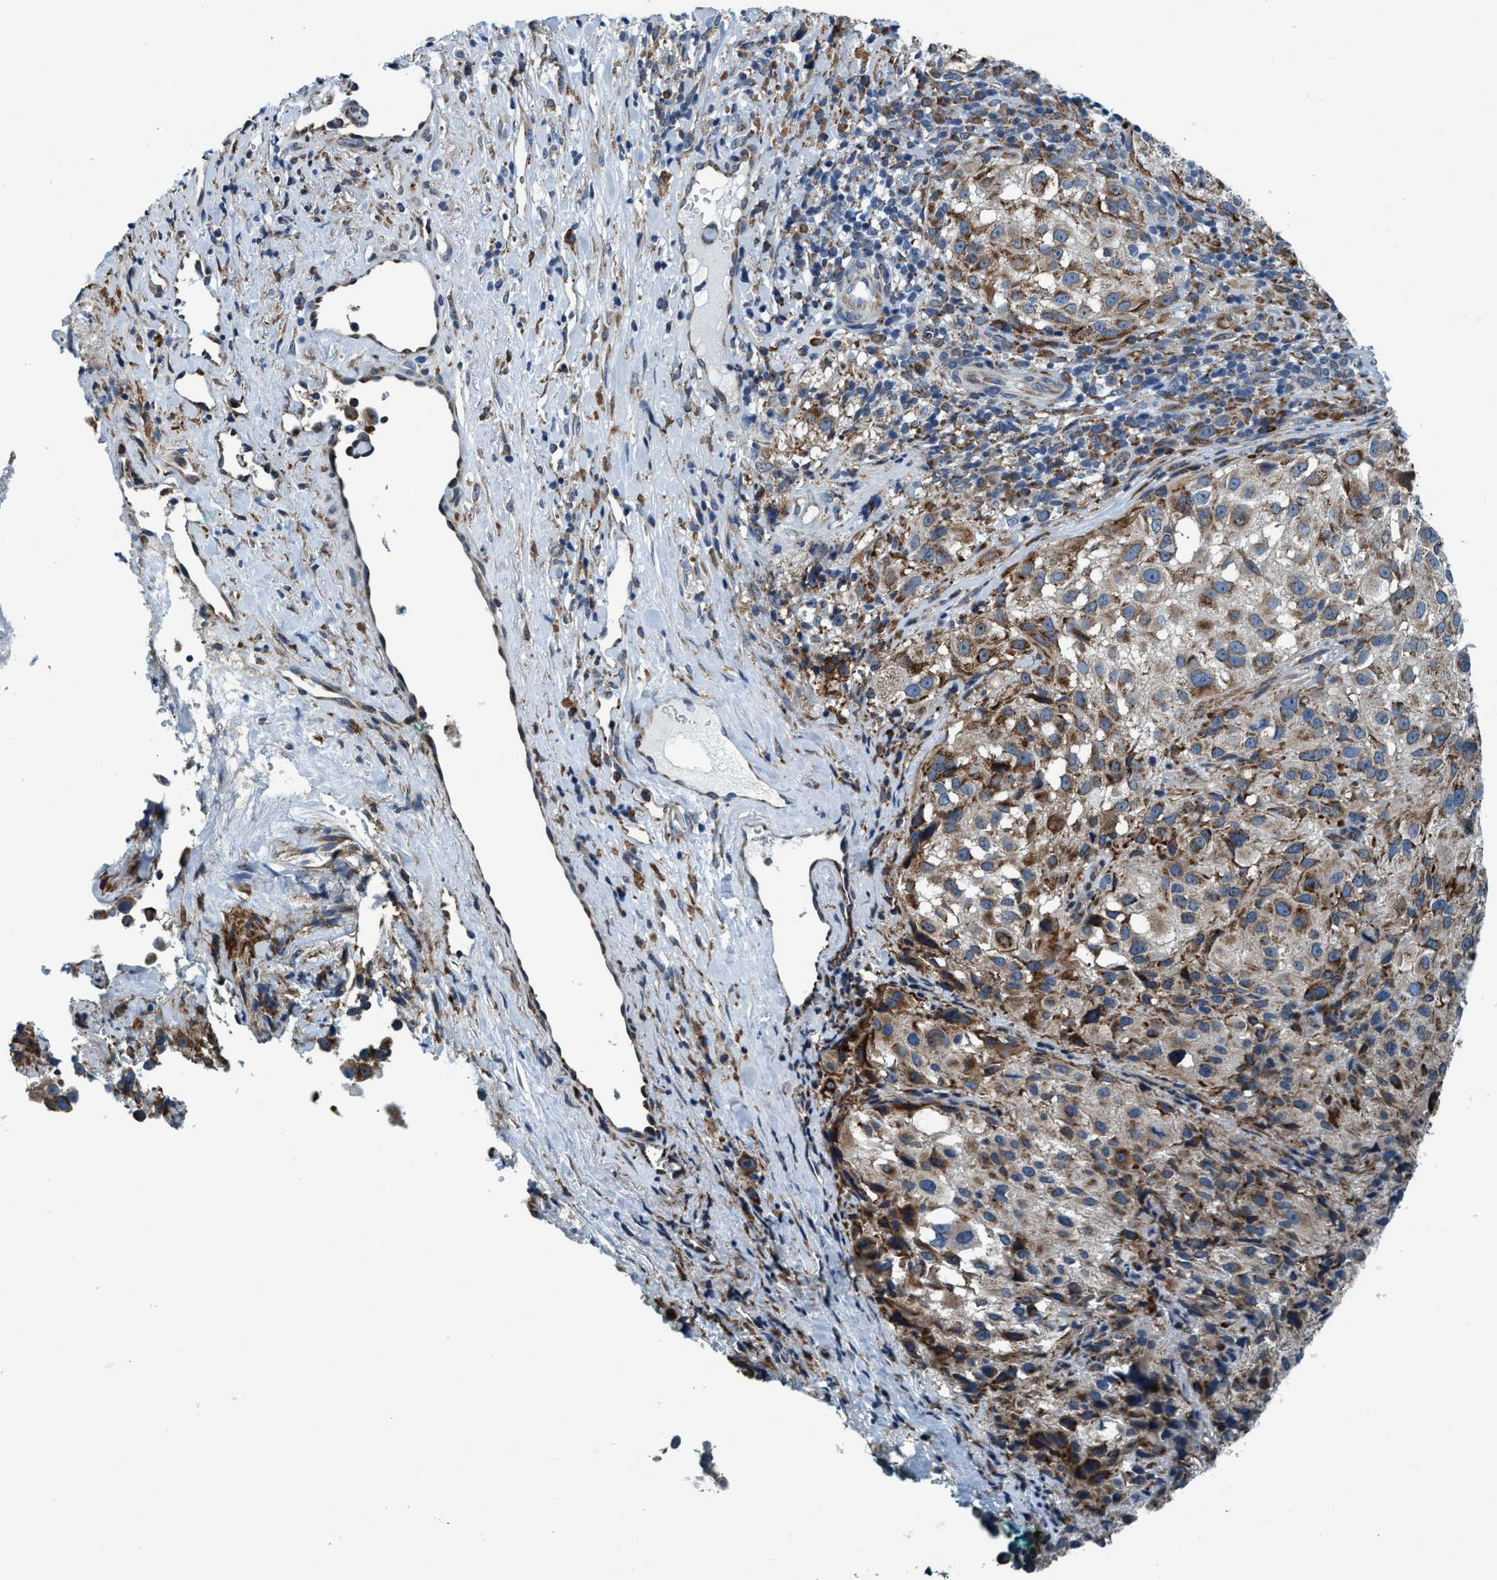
{"staining": {"intensity": "moderate", "quantity": "<25%", "location": "cytoplasmic/membranous"}, "tissue": "melanoma", "cell_type": "Tumor cells", "image_type": "cancer", "snomed": [{"axis": "morphology", "description": "Necrosis, NOS"}, {"axis": "morphology", "description": "Malignant melanoma, NOS"}, {"axis": "topography", "description": "Skin"}], "caption": "Immunohistochemistry (IHC) staining of melanoma, which demonstrates low levels of moderate cytoplasmic/membranous positivity in about <25% of tumor cells indicating moderate cytoplasmic/membranous protein staining. The staining was performed using DAB (brown) for protein detection and nuclei were counterstained in hematoxylin (blue).", "gene": "ARMC9", "patient": {"sex": "female", "age": 87}}